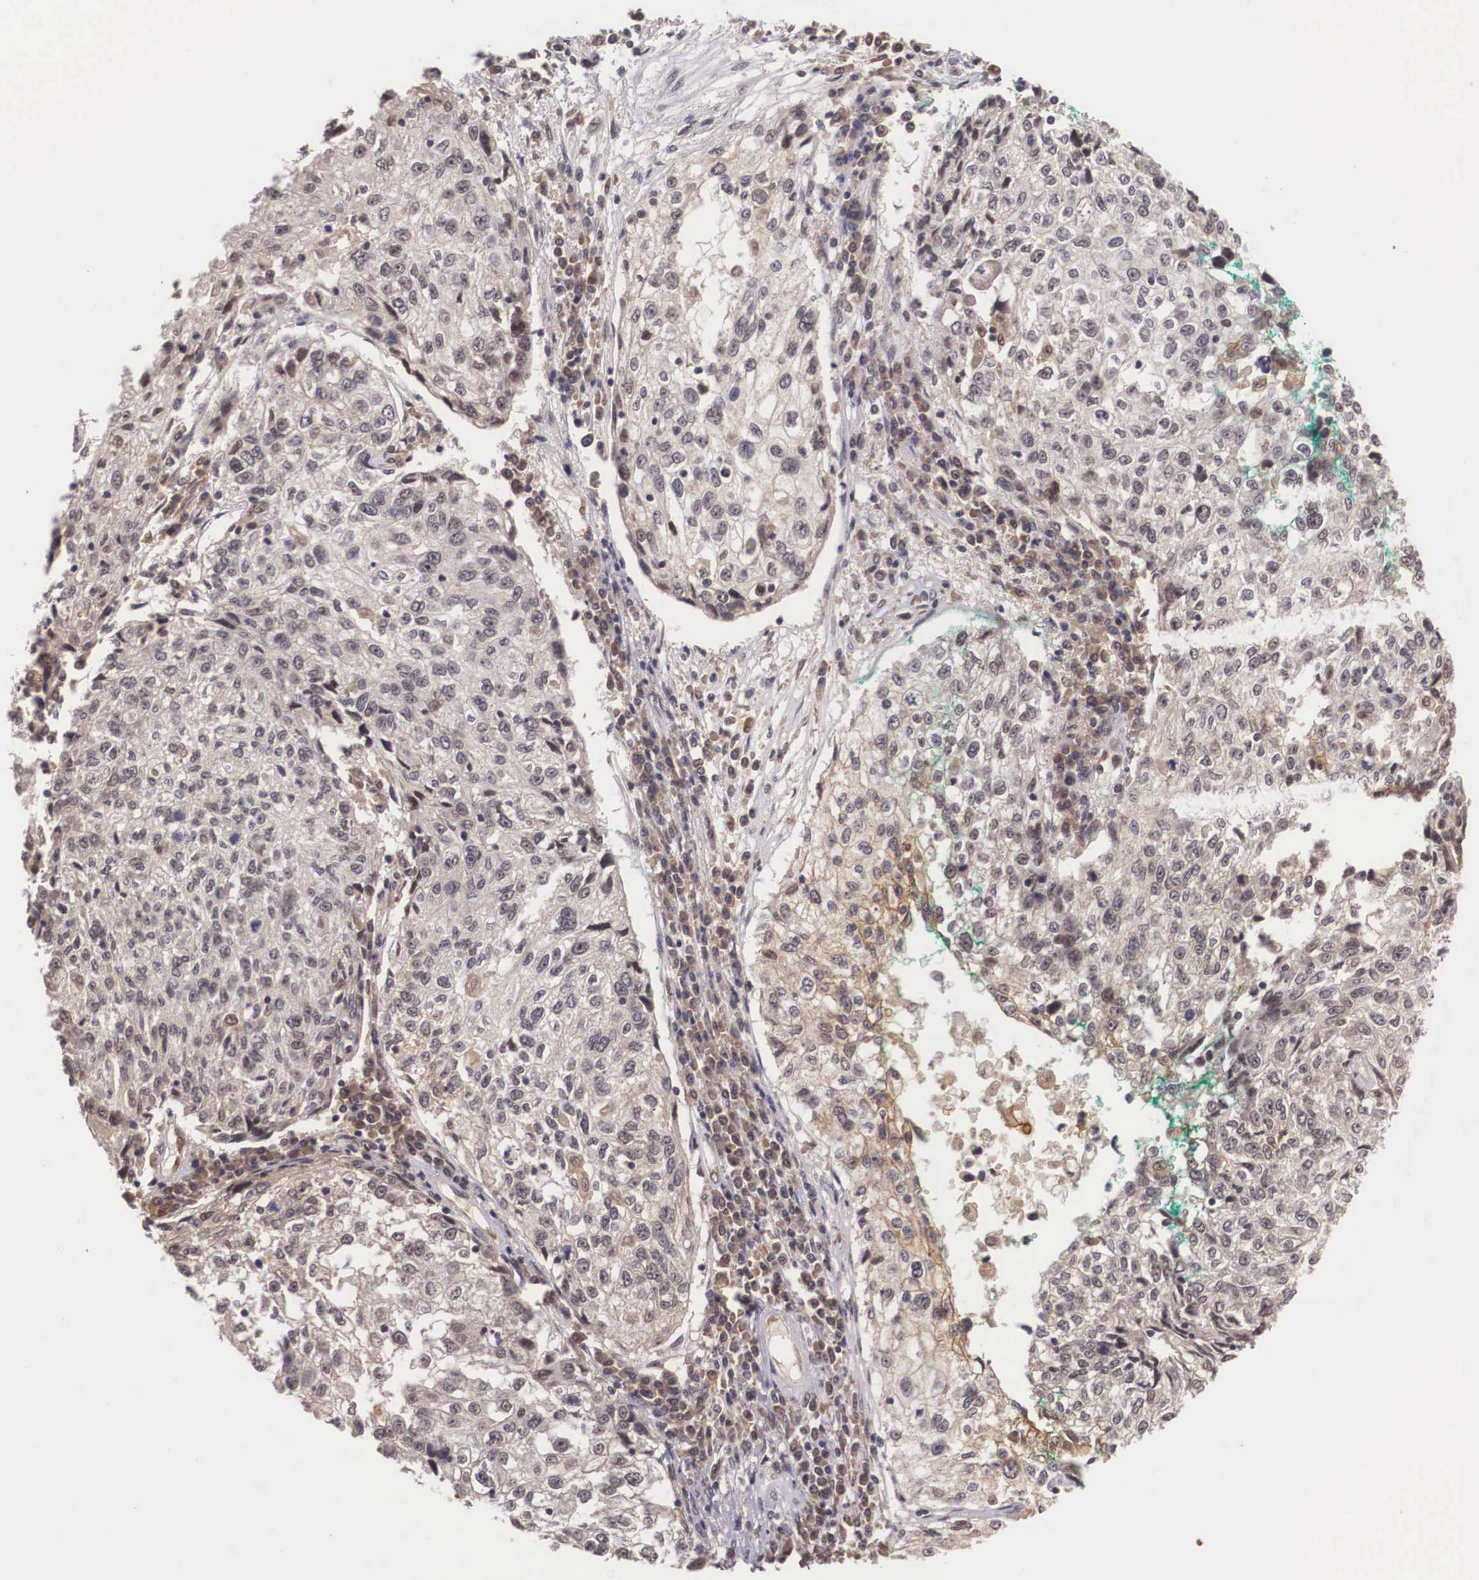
{"staining": {"intensity": "weak", "quantity": ">75%", "location": "cytoplasmic/membranous"}, "tissue": "cervical cancer", "cell_type": "Tumor cells", "image_type": "cancer", "snomed": [{"axis": "morphology", "description": "Squamous cell carcinoma, NOS"}, {"axis": "topography", "description": "Cervix"}], "caption": "Immunohistochemical staining of cervical cancer (squamous cell carcinoma) shows weak cytoplasmic/membranous protein staining in about >75% of tumor cells. (DAB IHC, brown staining for protein, blue staining for nuclei).", "gene": "VASH1", "patient": {"sex": "female", "age": 57}}